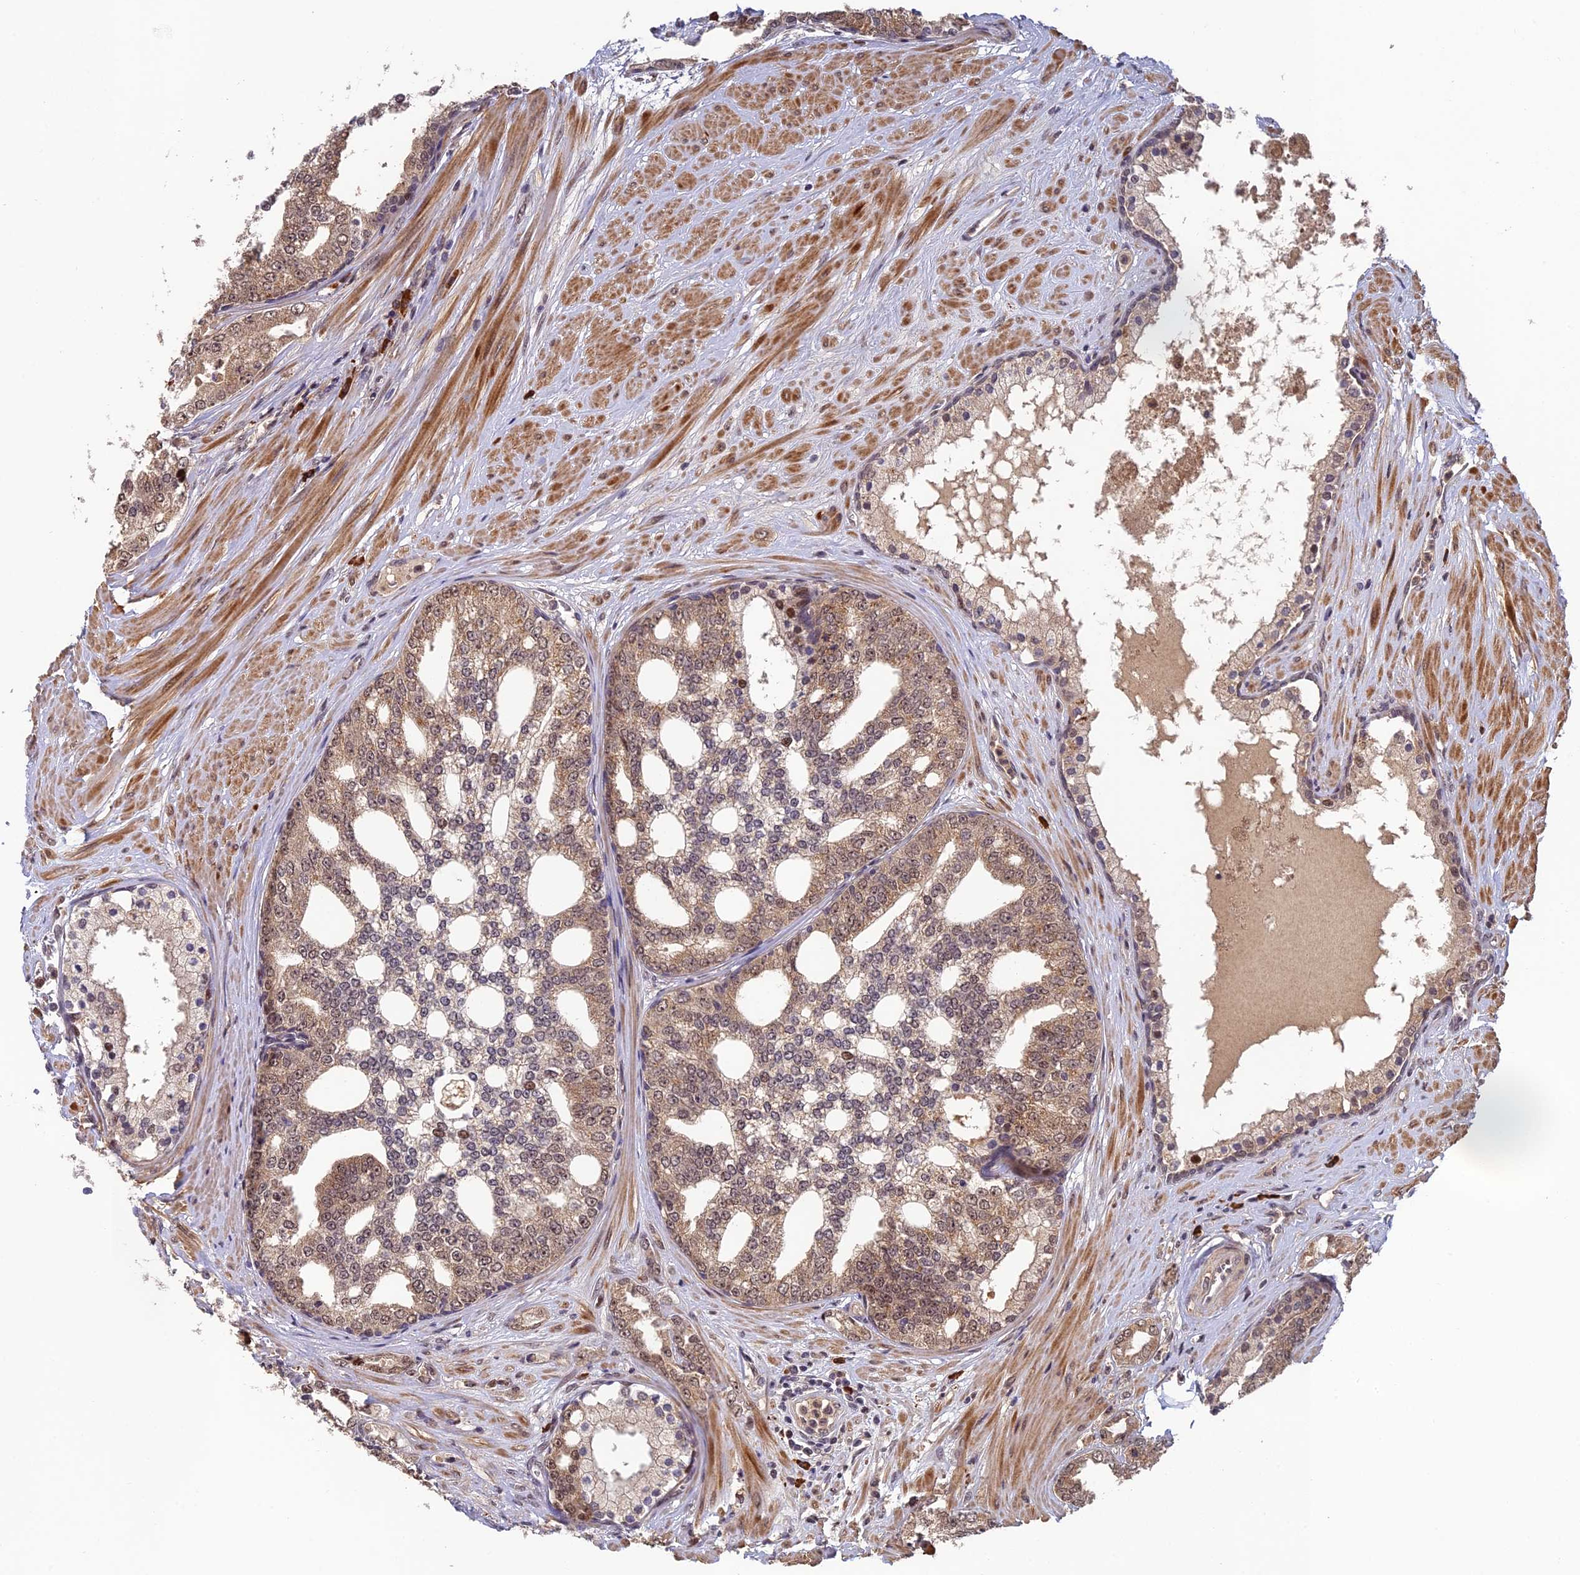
{"staining": {"intensity": "moderate", "quantity": "25%-75%", "location": "cytoplasmic/membranous,nuclear"}, "tissue": "prostate cancer", "cell_type": "Tumor cells", "image_type": "cancer", "snomed": [{"axis": "morphology", "description": "Adenocarcinoma, High grade"}, {"axis": "topography", "description": "Prostate"}], "caption": "This micrograph demonstrates immunohistochemistry staining of adenocarcinoma (high-grade) (prostate), with medium moderate cytoplasmic/membranous and nuclear positivity in approximately 25%-75% of tumor cells.", "gene": "OSBPL1A", "patient": {"sex": "male", "age": 64}}